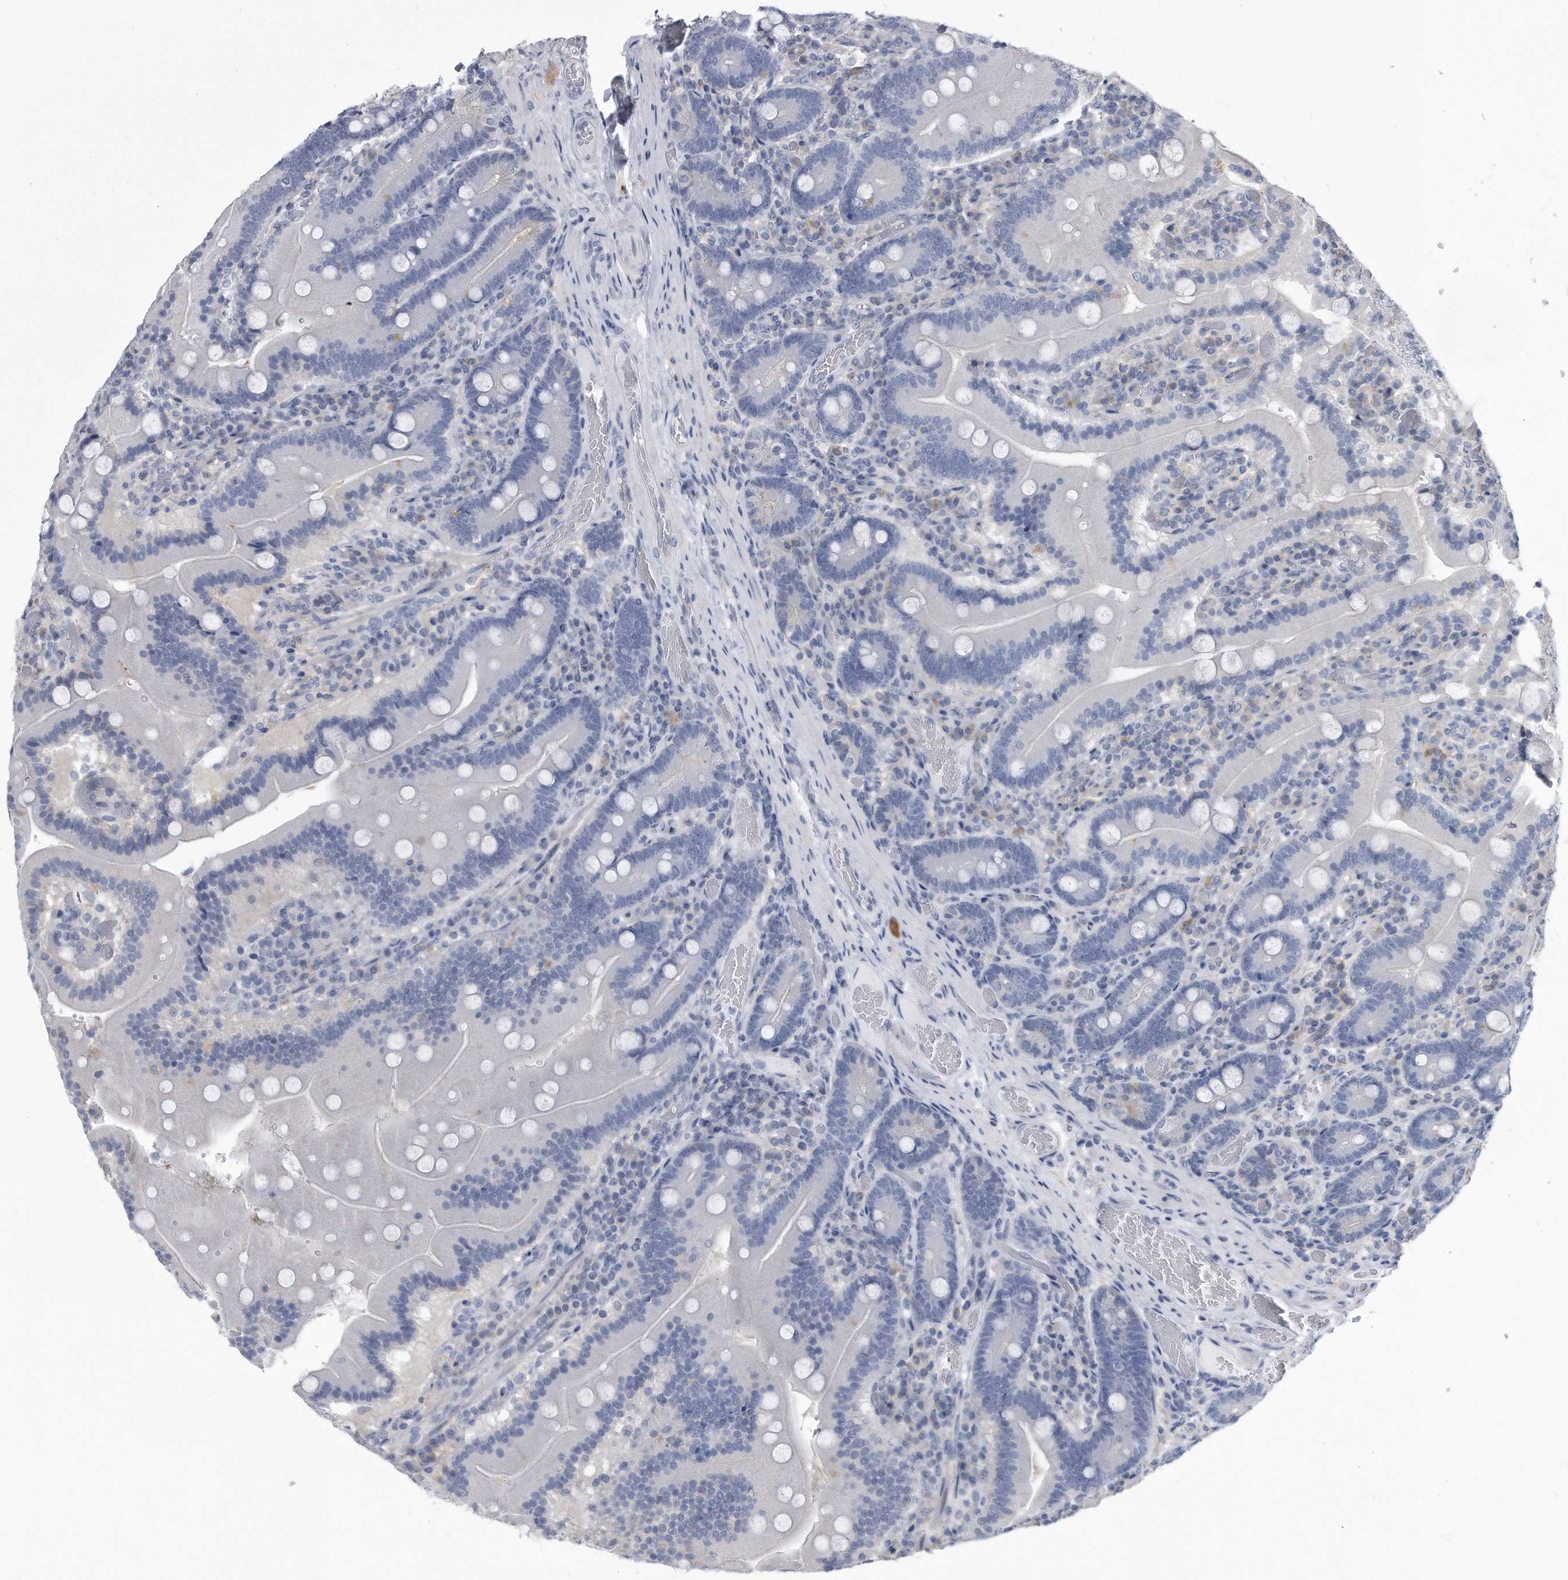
{"staining": {"intensity": "negative", "quantity": "none", "location": "none"}, "tissue": "duodenum", "cell_type": "Glandular cells", "image_type": "normal", "snomed": [{"axis": "morphology", "description": "Normal tissue, NOS"}, {"axis": "topography", "description": "Duodenum"}], "caption": "A micrograph of duodenum stained for a protein displays no brown staining in glandular cells.", "gene": "PYGB", "patient": {"sex": "female", "age": 62}}